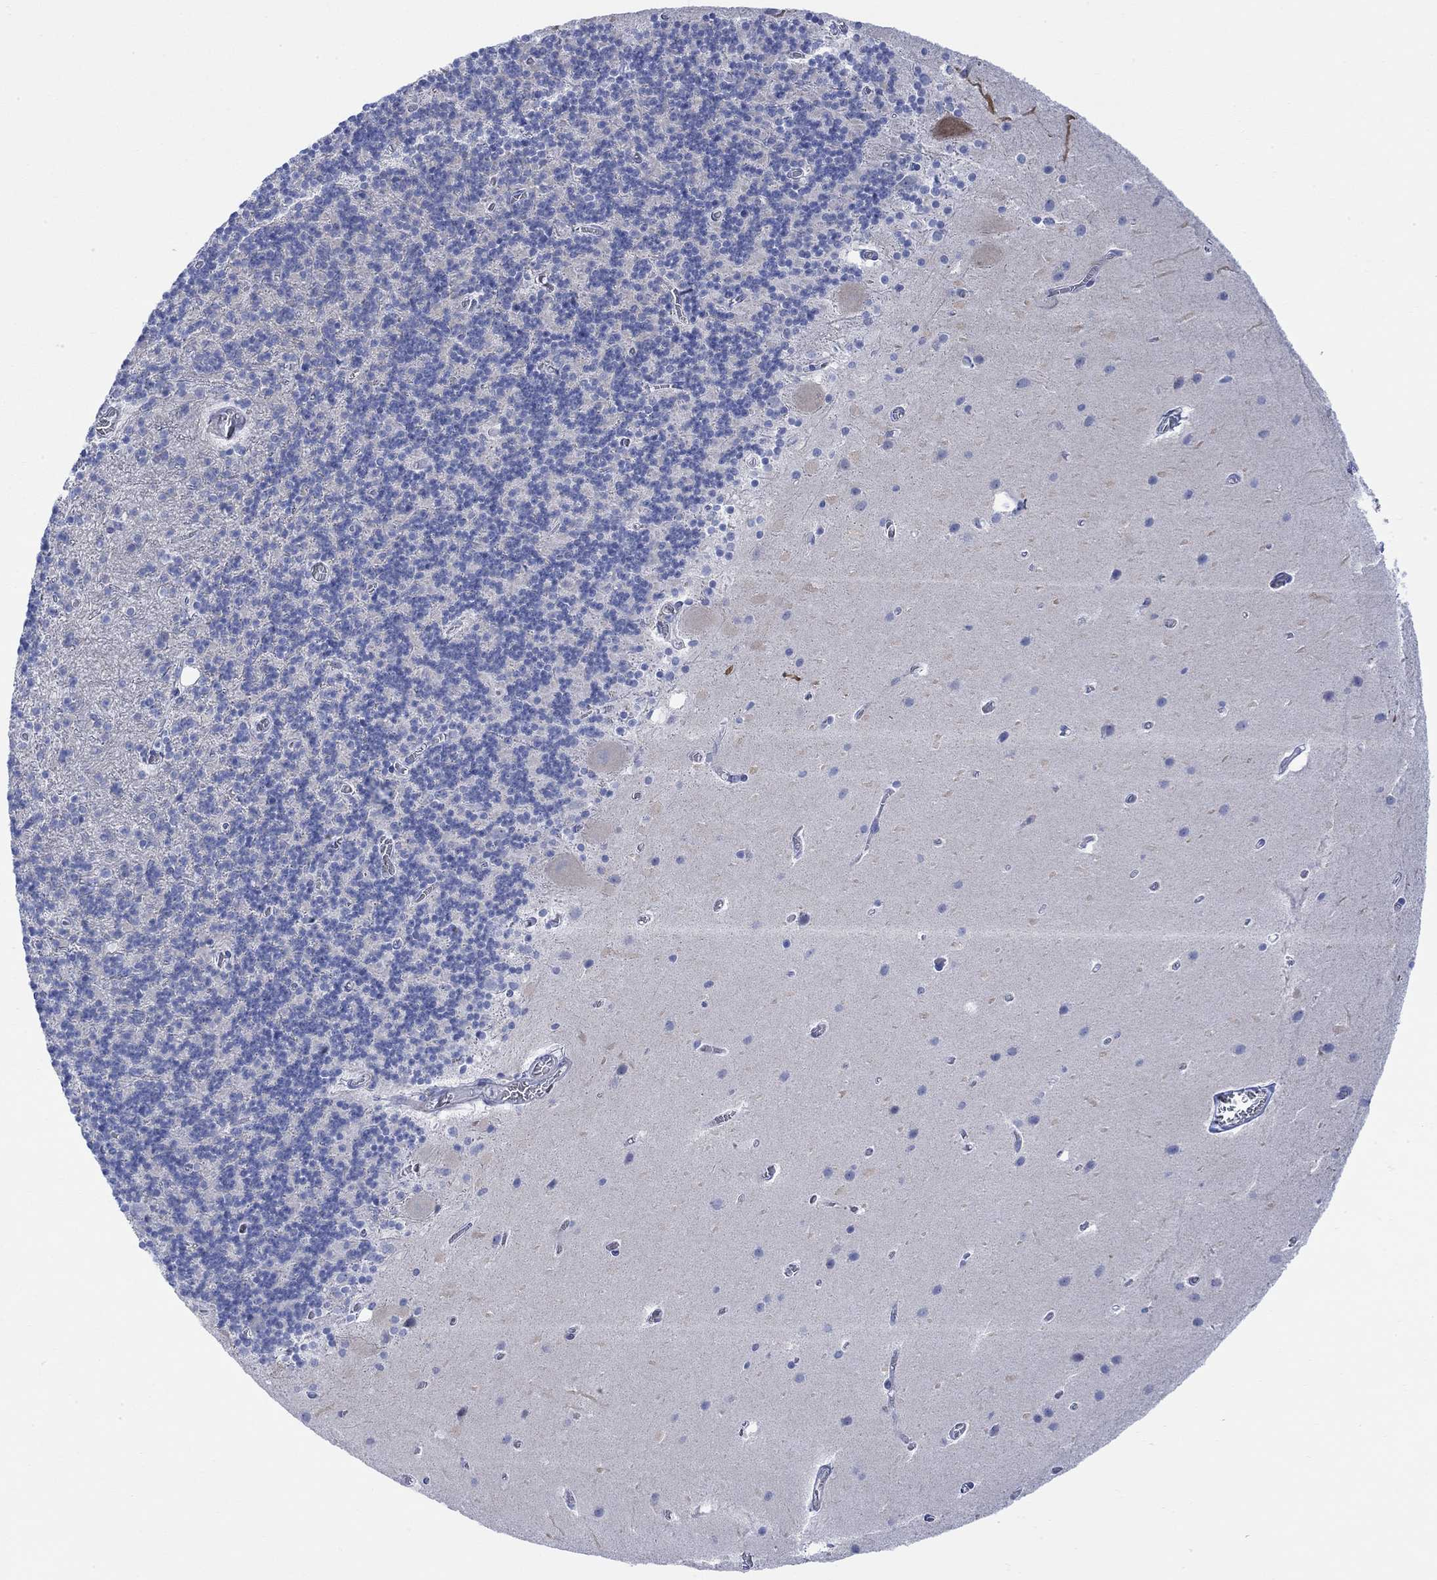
{"staining": {"intensity": "negative", "quantity": "none", "location": "none"}, "tissue": "cerebellum", "cell_type": "Cells in granular layer", "image_type": "normal", "snomed": [{"axis": "morphology", "description": "Normal tissue, NOS"}, {"axis": "topography", "description": "Cerebellum"}], "caption": "Immunohistochemical staining of normal cerebellum demonstrates no significant expression in cells in granular layer.", "gene": "TLDC2", "patient": {"sex": "male", "age": 70}}